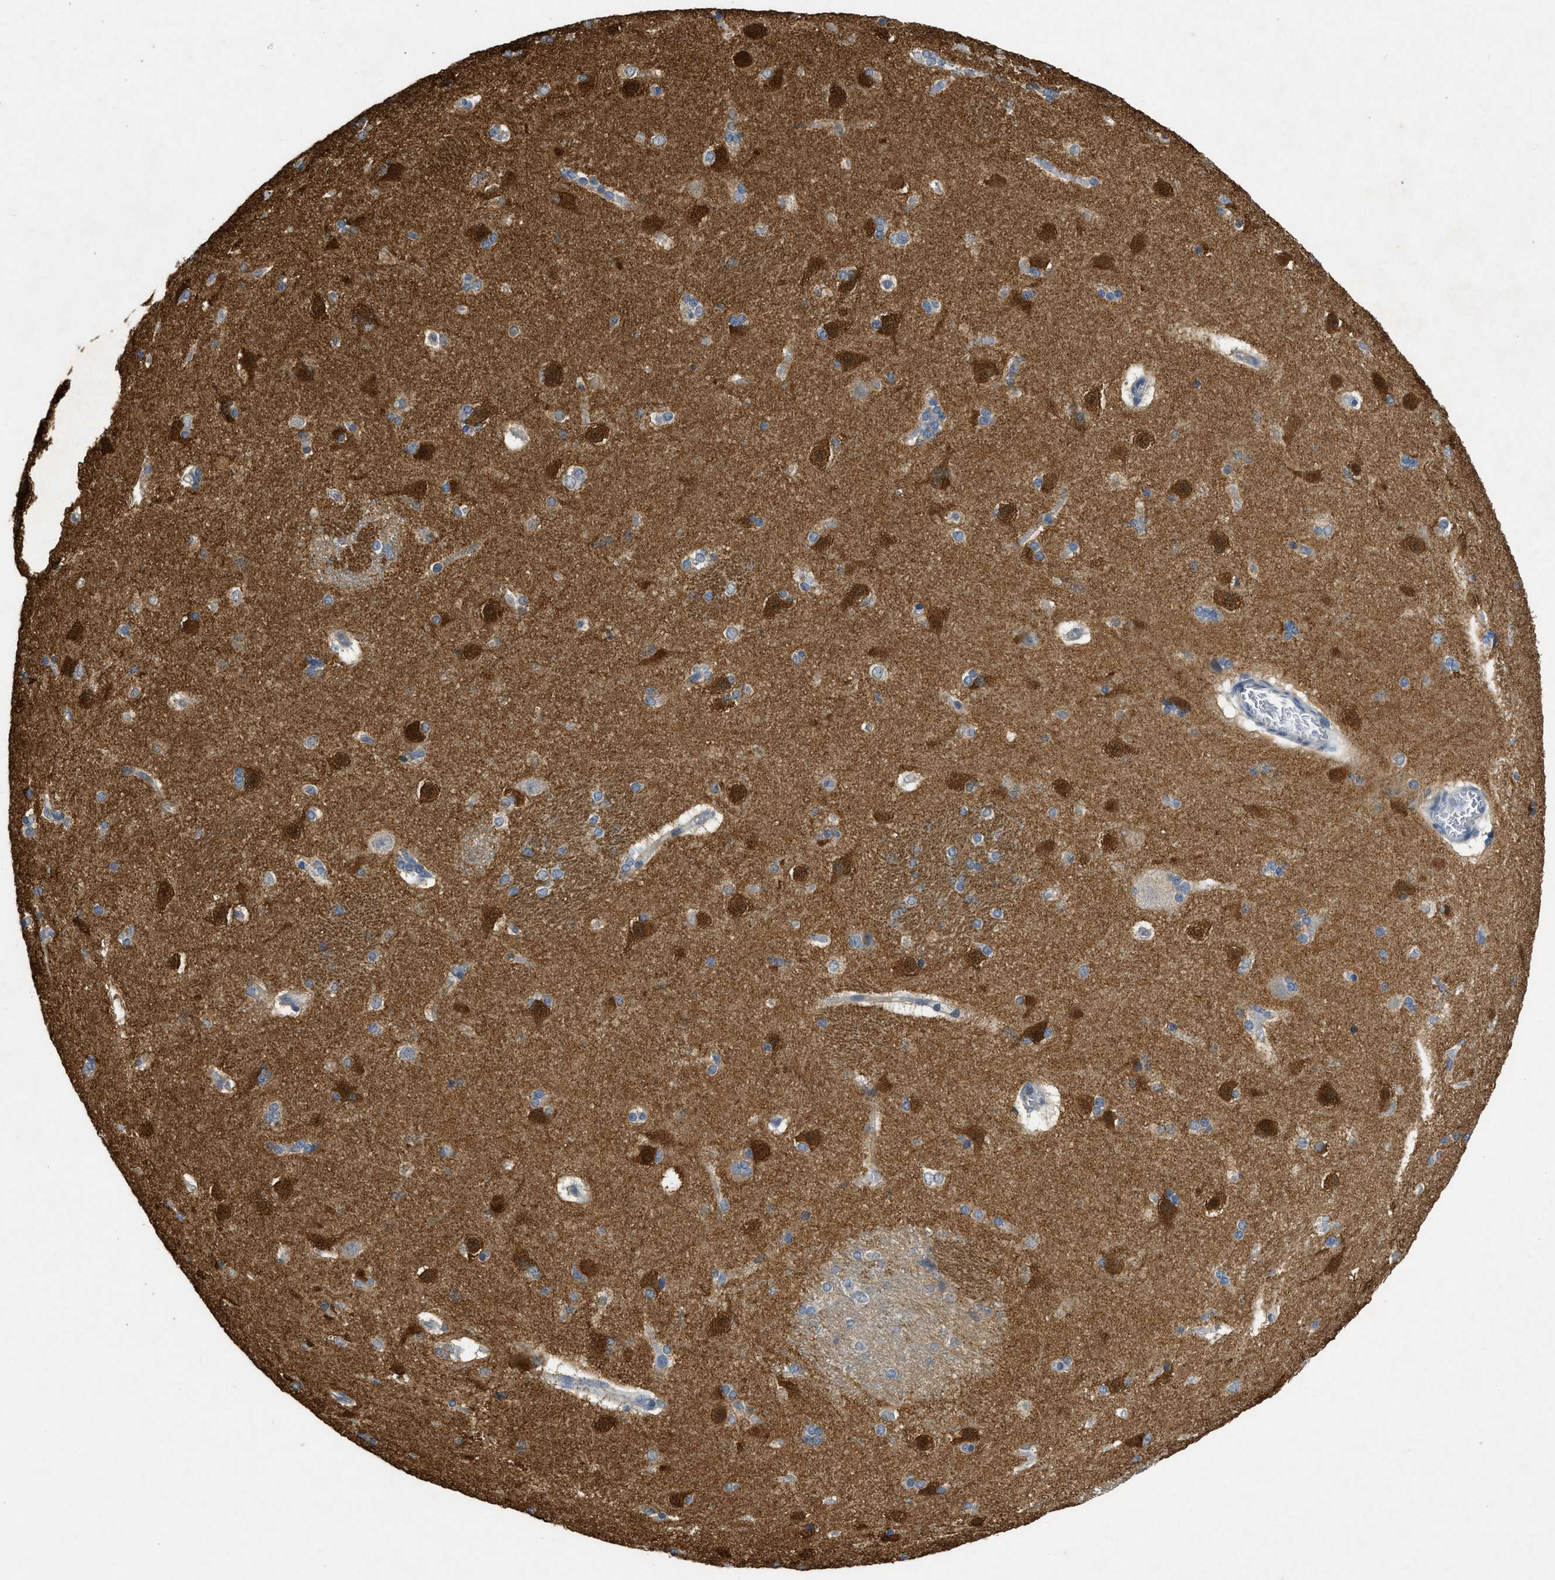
{"staining": {"intensity": "moderate", "quantity": "<25%", "location": "cytoplasmic/membranous"}, "tissue": "caudate", "cell_type": "Glial cells", "image_type": "normal", "snomed": [{"axis": "morphology", "description": "Normal tissue, NOS"}, {"axis": "topography", "description": "Lateral ventricle wall"}], "caption": "Benign caudate was stained to show a protein in brown. There is low levels of moderate cytoplasmic/membranous staining in approximately <25% of glial cells. (DAB IHC, brown staining for protein, blue staining for nuclei).", "gene": "PPP3CA", "patient": {"sex": "female", "age": 19}}